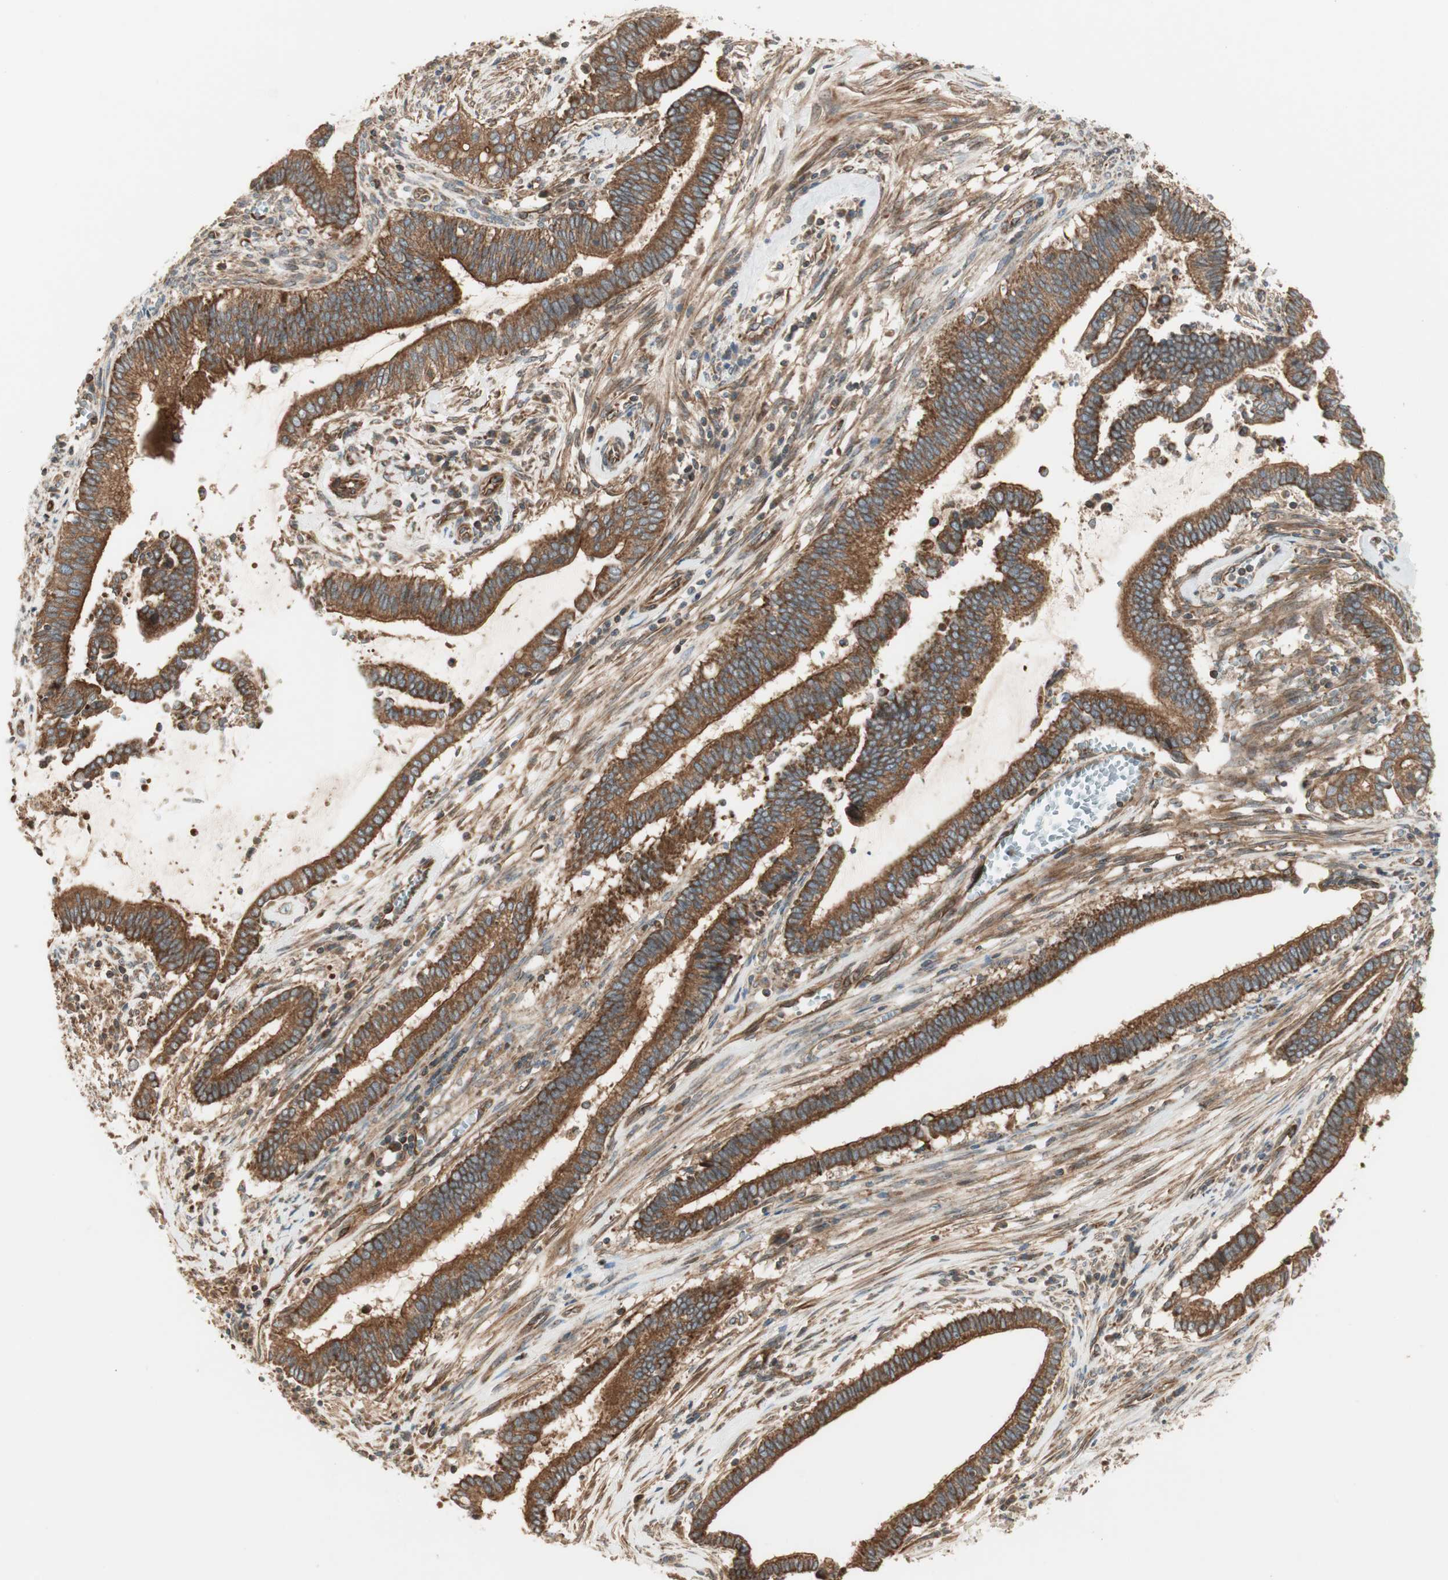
{"staining": {"intensity": "strong", "quantity": ">75%", "location": "cytoplasmic/membranous"}, "tissue": "cervical cancer", "cell_type": "Tumor cells", "image_type": "cancer", "snomed": [{"axis": "morphology", "description": "Adenocarcinoma, NOS"}, {"axis": "topography", "description": "Cervix"}], "caption": "Tumor cells show strong cytoplasmic/membranous positivity in approximately >75% of cells in cervical adenocarcinoma. Immunohistochemistry (ihc) stains the protein of interest in brown and the nuclei are stained blue.", "gene": "CTTNBP2NL", "patient": {"sex": "female", "age": 44}}